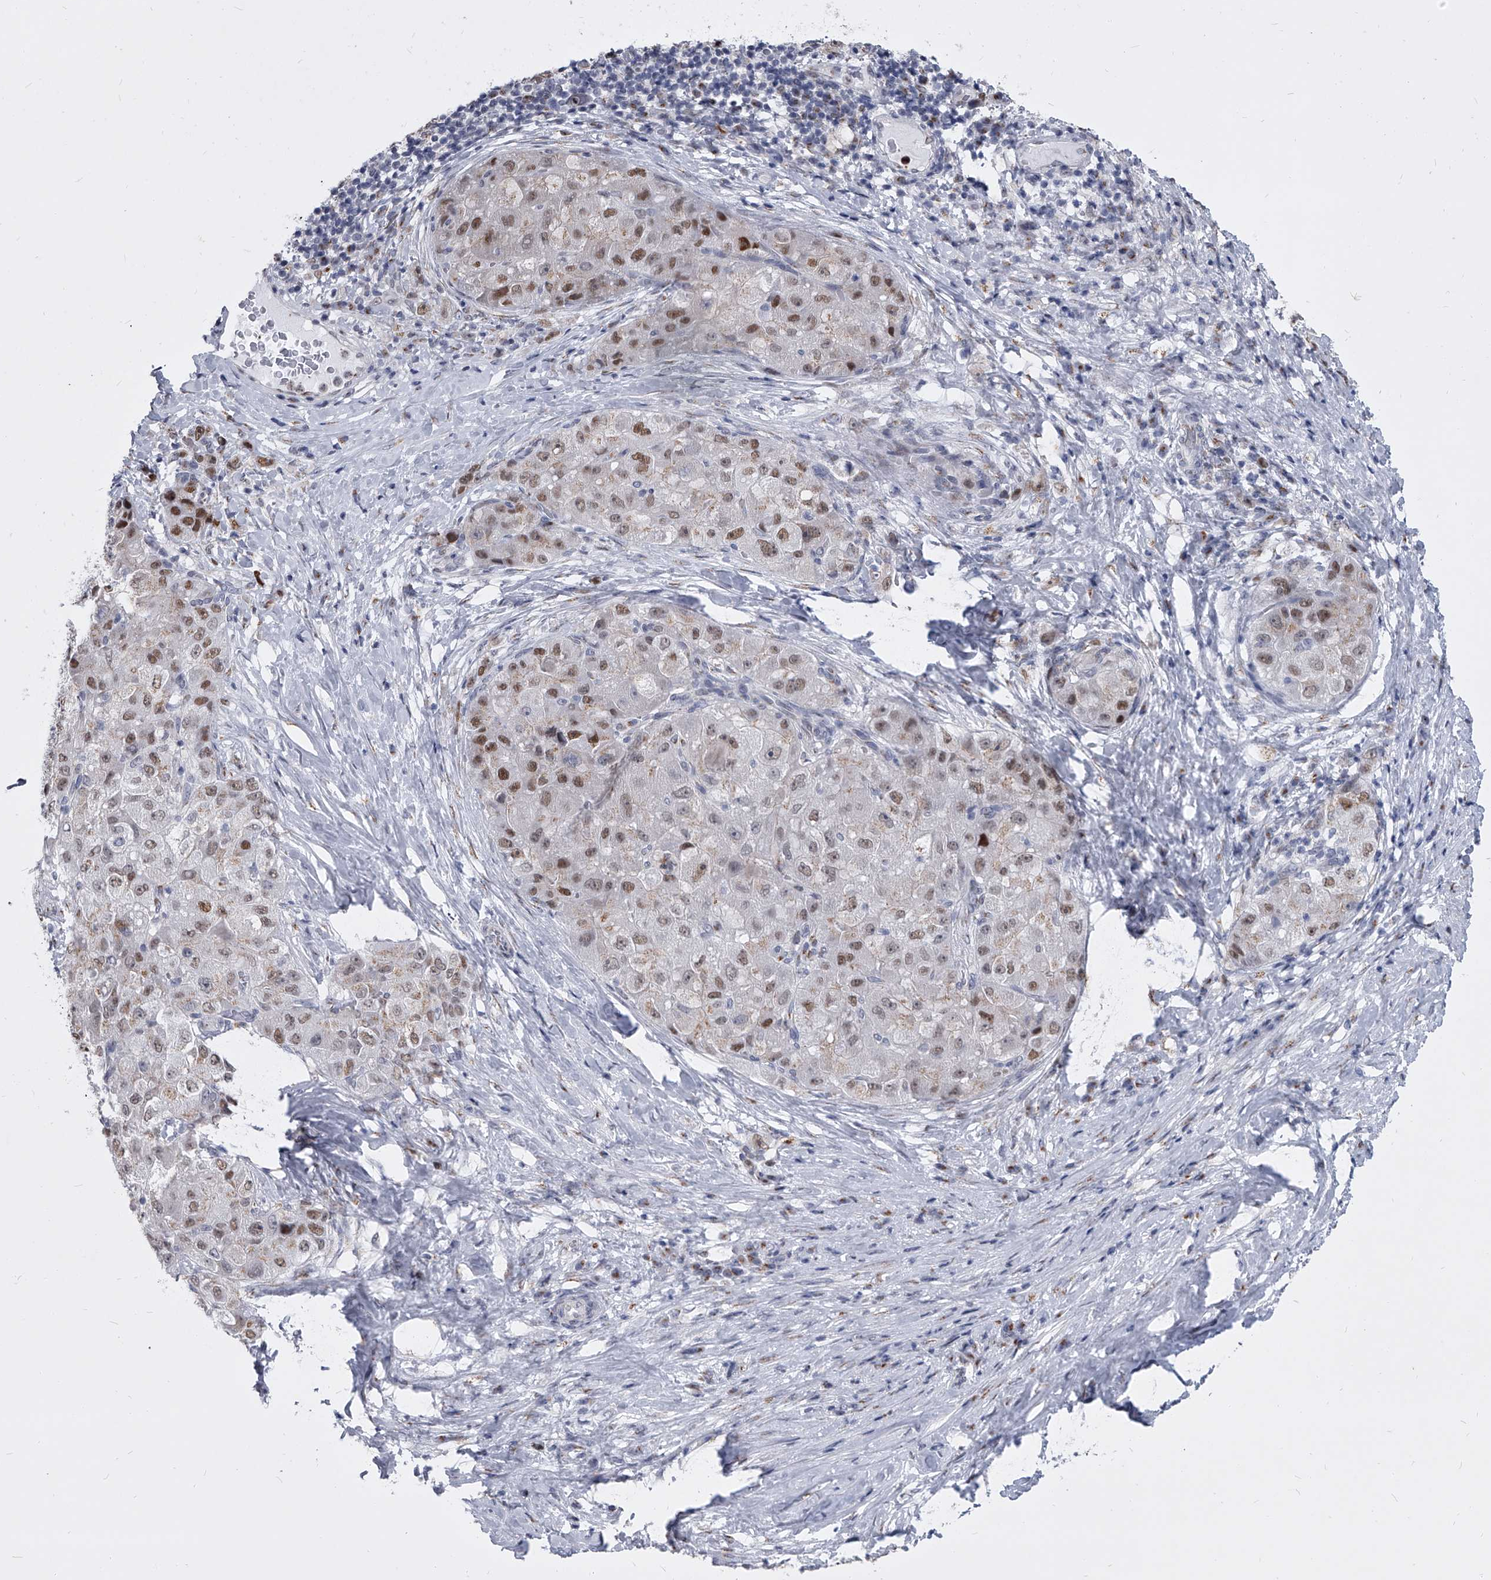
{"staining": {"intensity": "moderate", "quantity": "25%-75%", "location": "nuclear"}, "tissue": "liver cancer", "cell_type": "Tumor cells", "image_type": "cancer", "snomed": [{"axis": "morphology", "description": "Carcinoma, Hepatocellular, NOS"}, {"axis": "topography", "description": "Liver"}], "caption": "The photomicrograph displays a brown stain indicating the presence of a protein in the nuclear of tumor cells in liver cancer (hepatocellular carcinoma). (DAB (3,3'-diaminobenzidine) IHC with brightfield microscopy, high magnification).", "gene": "EVA1C", "patient": {"sex": "male", "age": 80}}